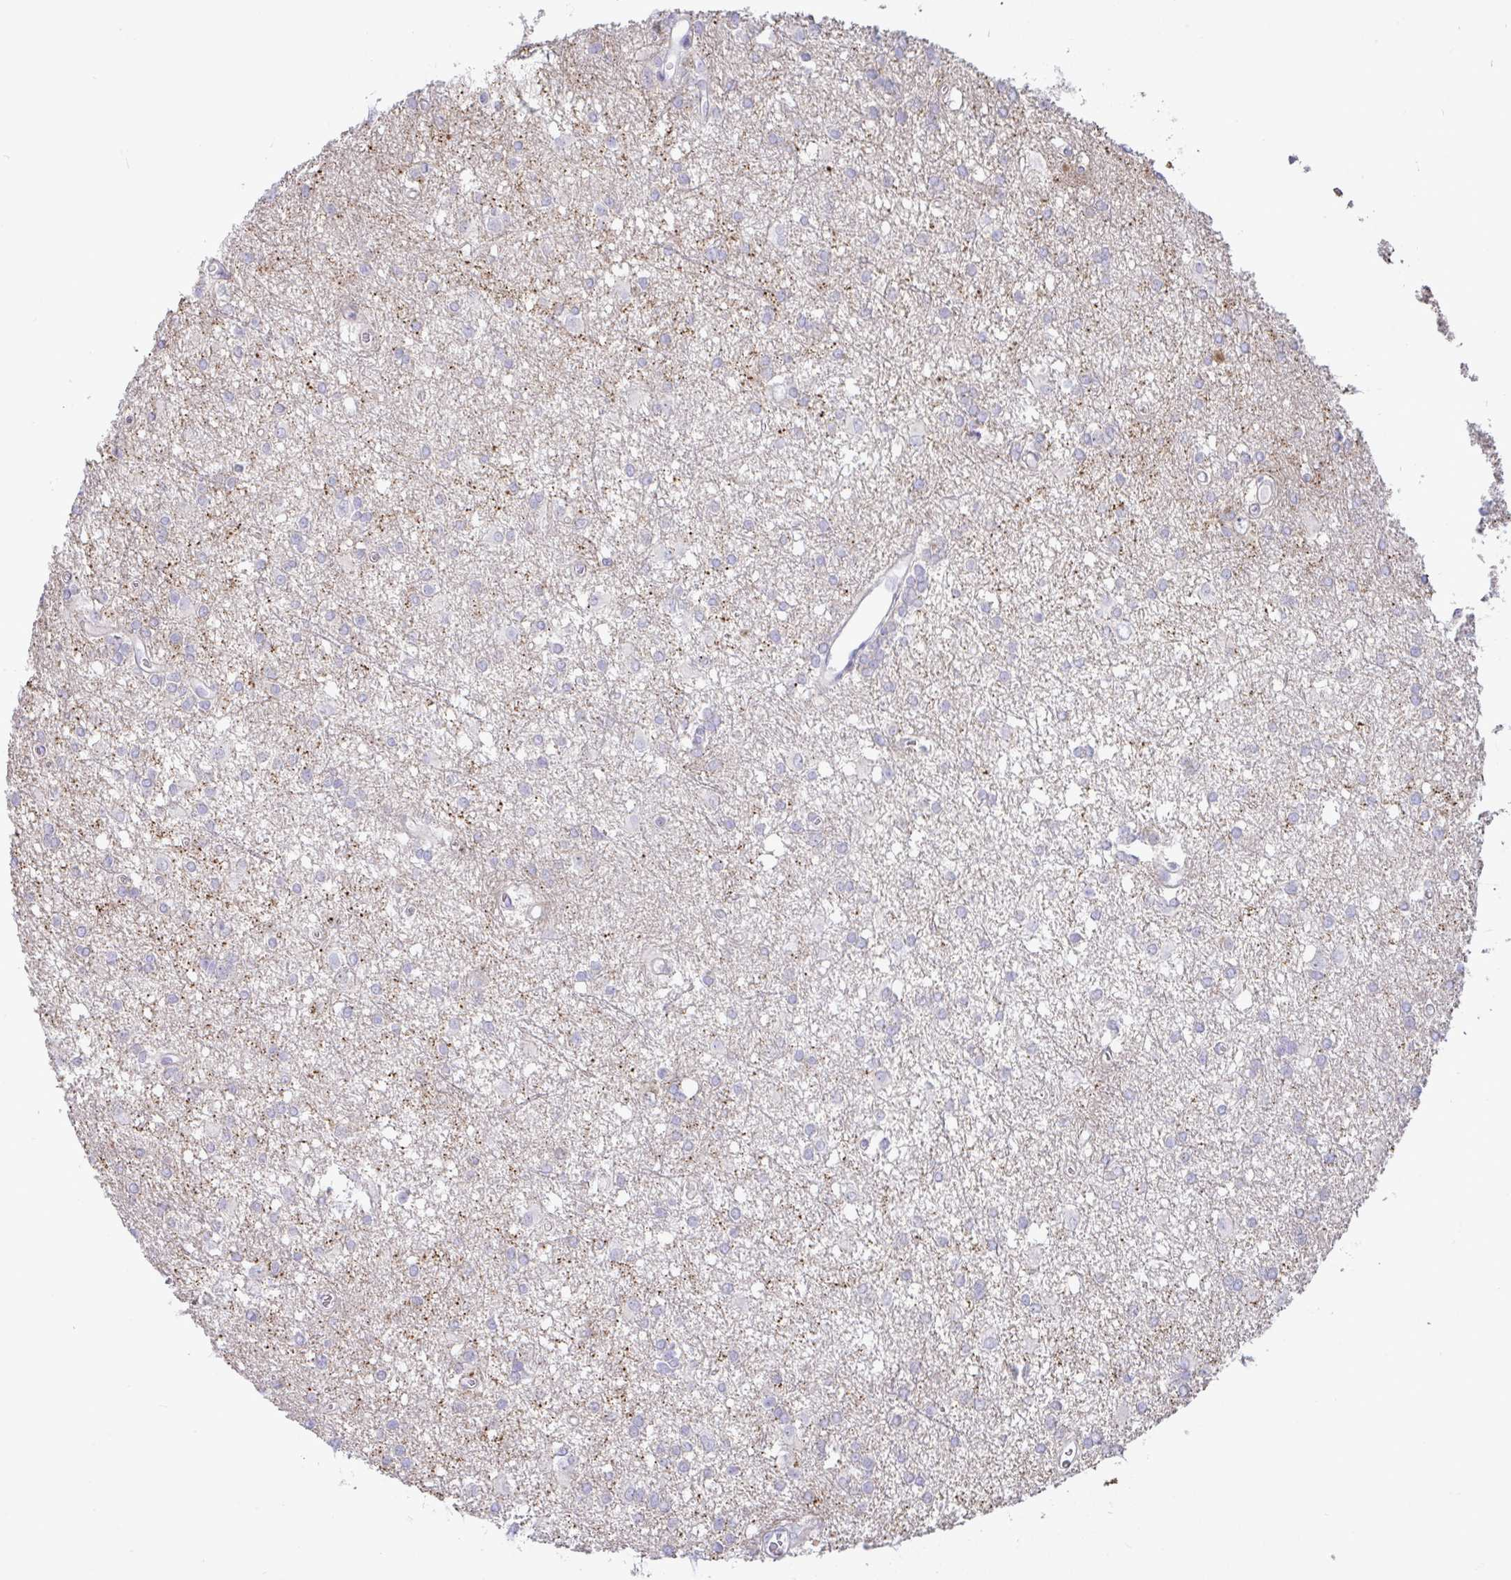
{"staining": {"intensity": "negative", "quantity": "none", "location": "none"}, "tissue": "glioma", "cell_type": "Tumor cells", "image_type": "cancer", "snomed": [{"axis": "morphology", "description": "Glioma, malignant, High grade"}, {"axis": "topography", "description": "Brain"}], "caption": "Glioma stained for a protein using IHC reveals no positivity tumor cells.", "gene": "NTN1", "patient": {"sex": "male", "age": 48}}